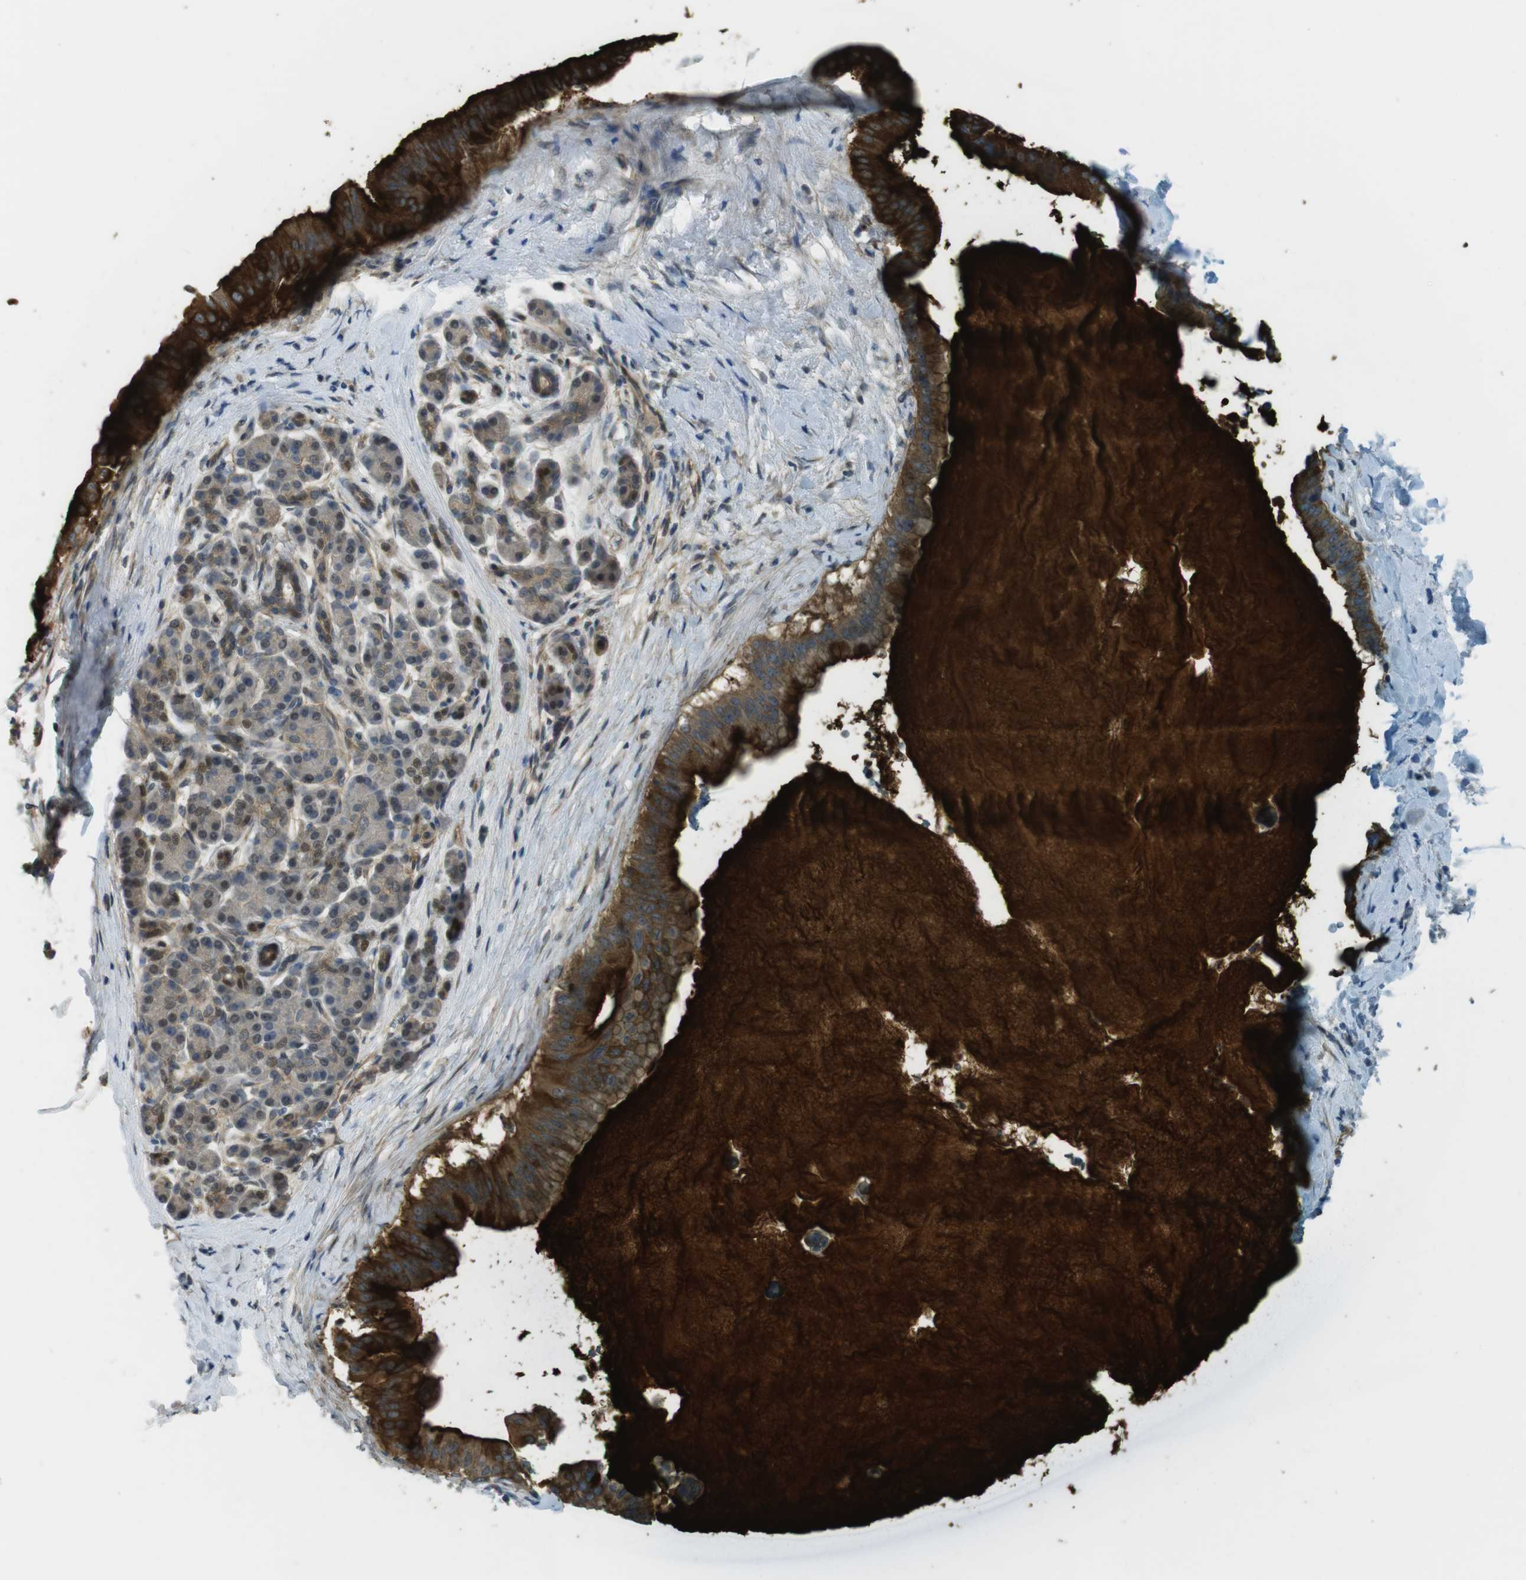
{"staining": {"intensity": "strong", "quantity": "25%-75%", "location": "cytoplasmic/membranous"}, "tissue": "pancreatic cancer", "cell_type": "Tumor cells", "image_type": "cancer", "snomed": [{"axis": "morphology", "description": "Adenocarcinoma, NOS"}, {"axis": "topography", "description": "Pancreas"}], "caption": "Protein expression analysis of human adenocarcinoma (pancreatic) reveals strong cytoplasmic/membranous expression in about 25%-75% of tumor cells.", "gene": "ABHD15", "patient": {"sex": "male", "age": 55}}